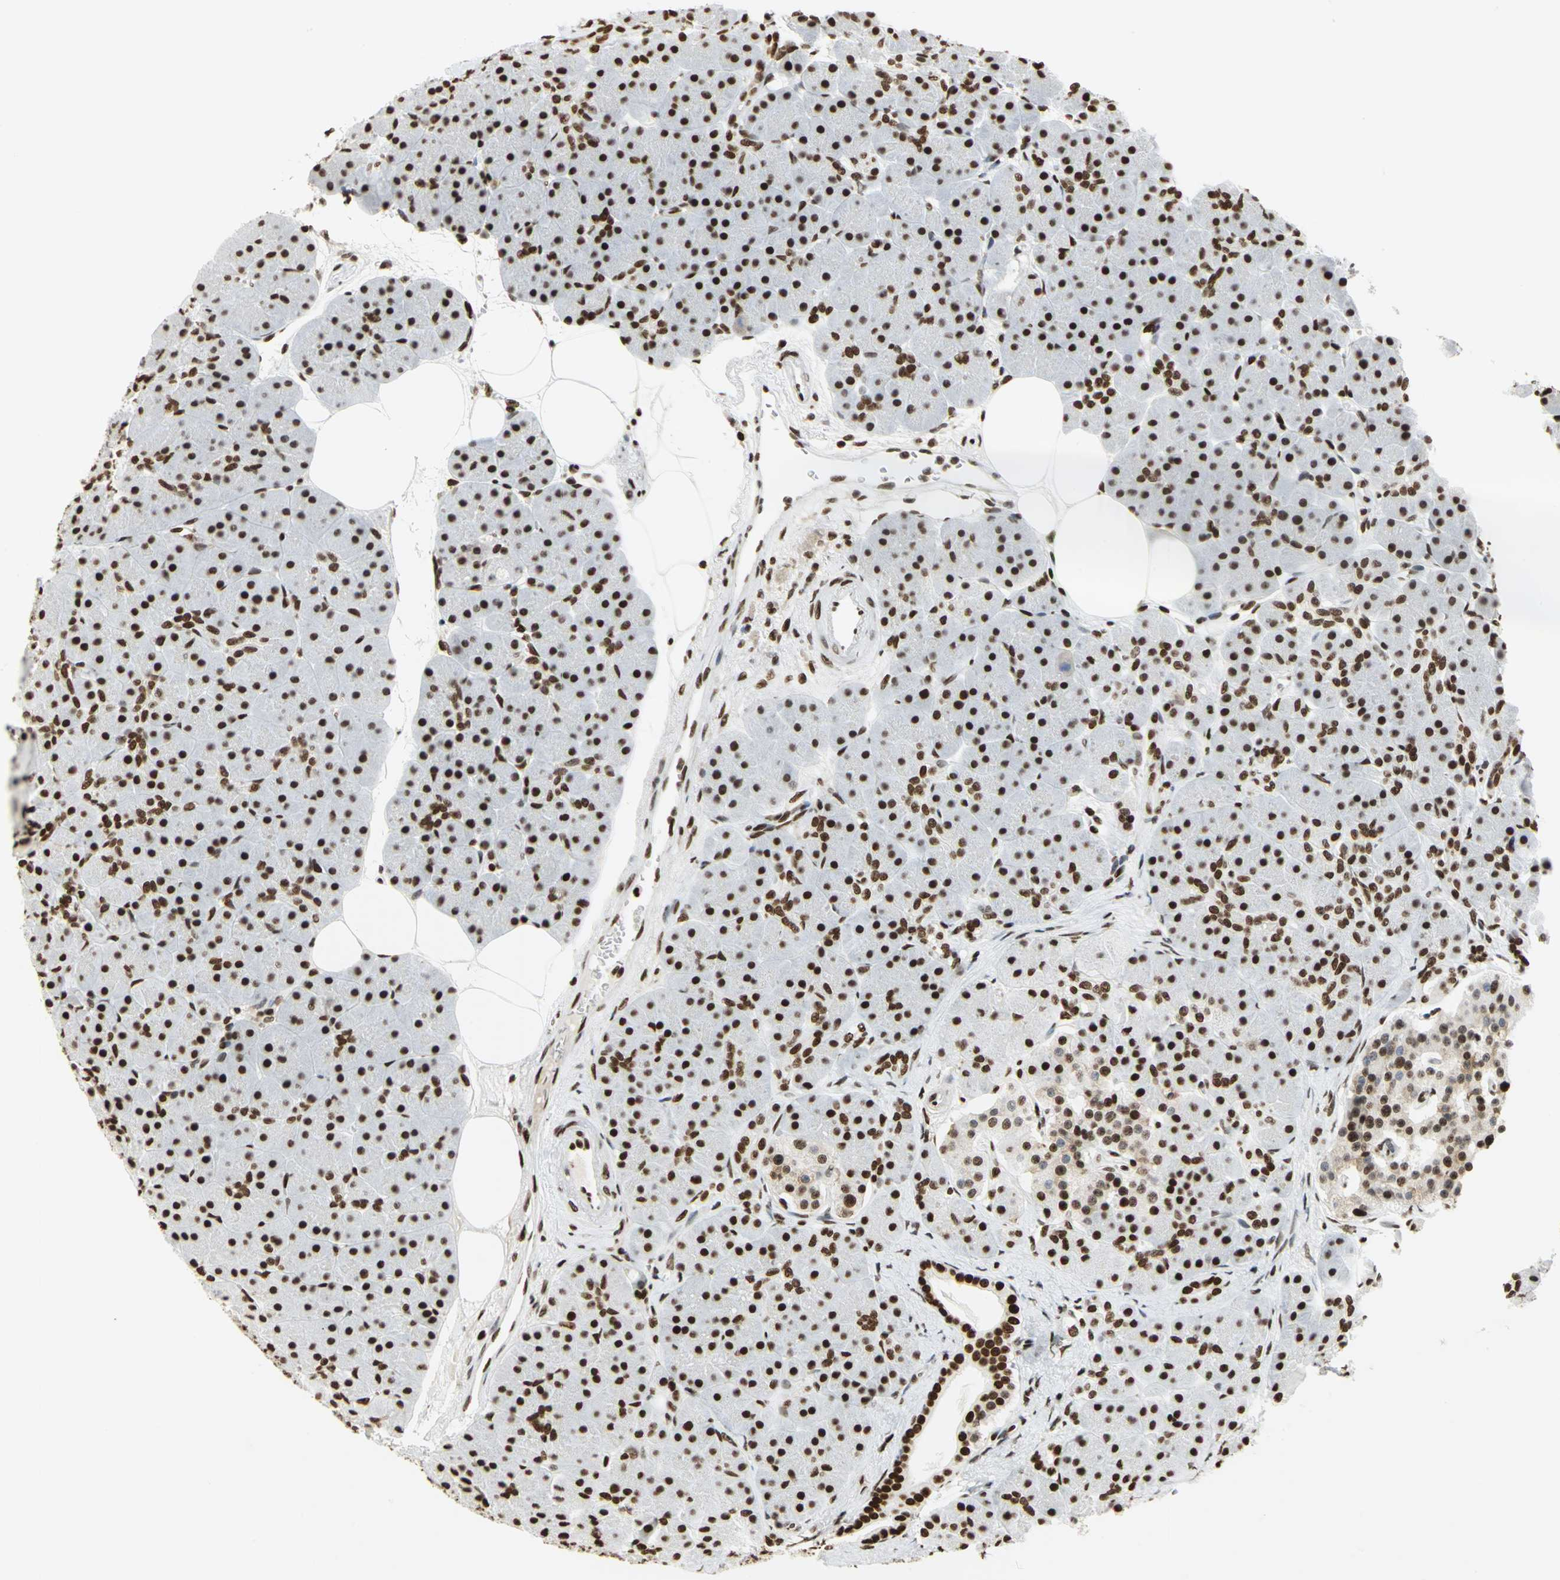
{"staining": {"intensity": "strong", "quantity": ">75%", "location": "nuclear"}, "tissue": "pancreas", "cell_type": "Exocrine glandular cells", "image_type": "normal", "snomed": [{"axis": "morphology", "description": "Normal tissue, NOS"}, {"axis": "topography", "description": "Pancreas"}], "caption": "Pancreas stained with IHC shows strong nuclear positivity in about >75% of exocrine glandular cells.", "gene": "HMGB1", "patient": {"sex": "male", "age": 66}}